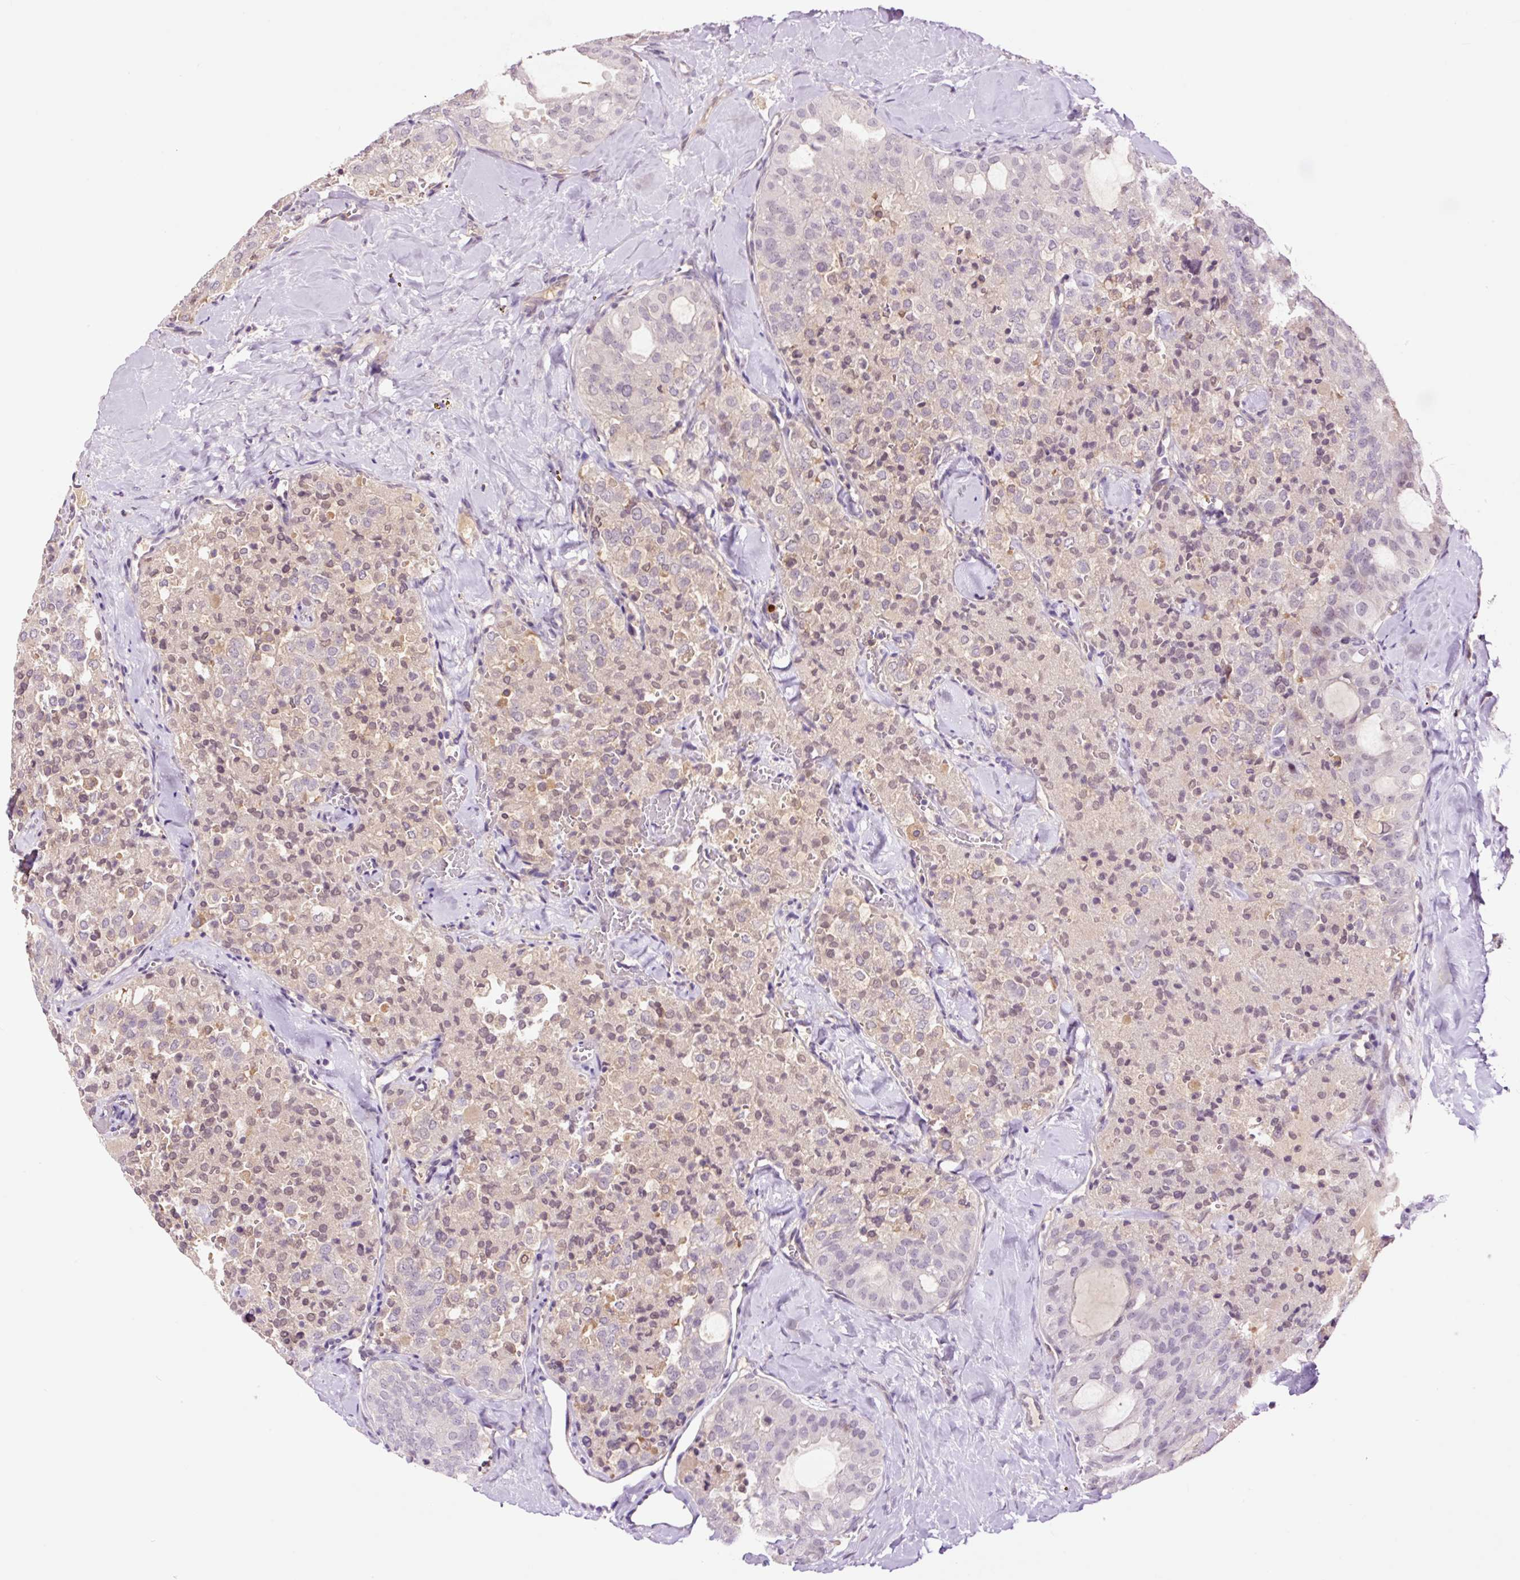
{"staining": {"intensity": "weak", "quantity": "<25%", "location": "nuclear"}, "tissue": "thyroid cancer", "cell_type": "Tumor cells", "image_type": "cancer", "snomed": [{"axis": "morphology", "description": "Follicular adenoma carcinoma, NOS"}, {"axis": "topography", "description": "Thyroid gland"}], "caption": "DAB (3,3'-diaminobenzidine) immunohistochemical staining of human thyroid follicular adenoma carcinoma displays no significant staining in tumor cells.", "gene": "DPPA4", "patient": {"sex": "male", "age": 75}}